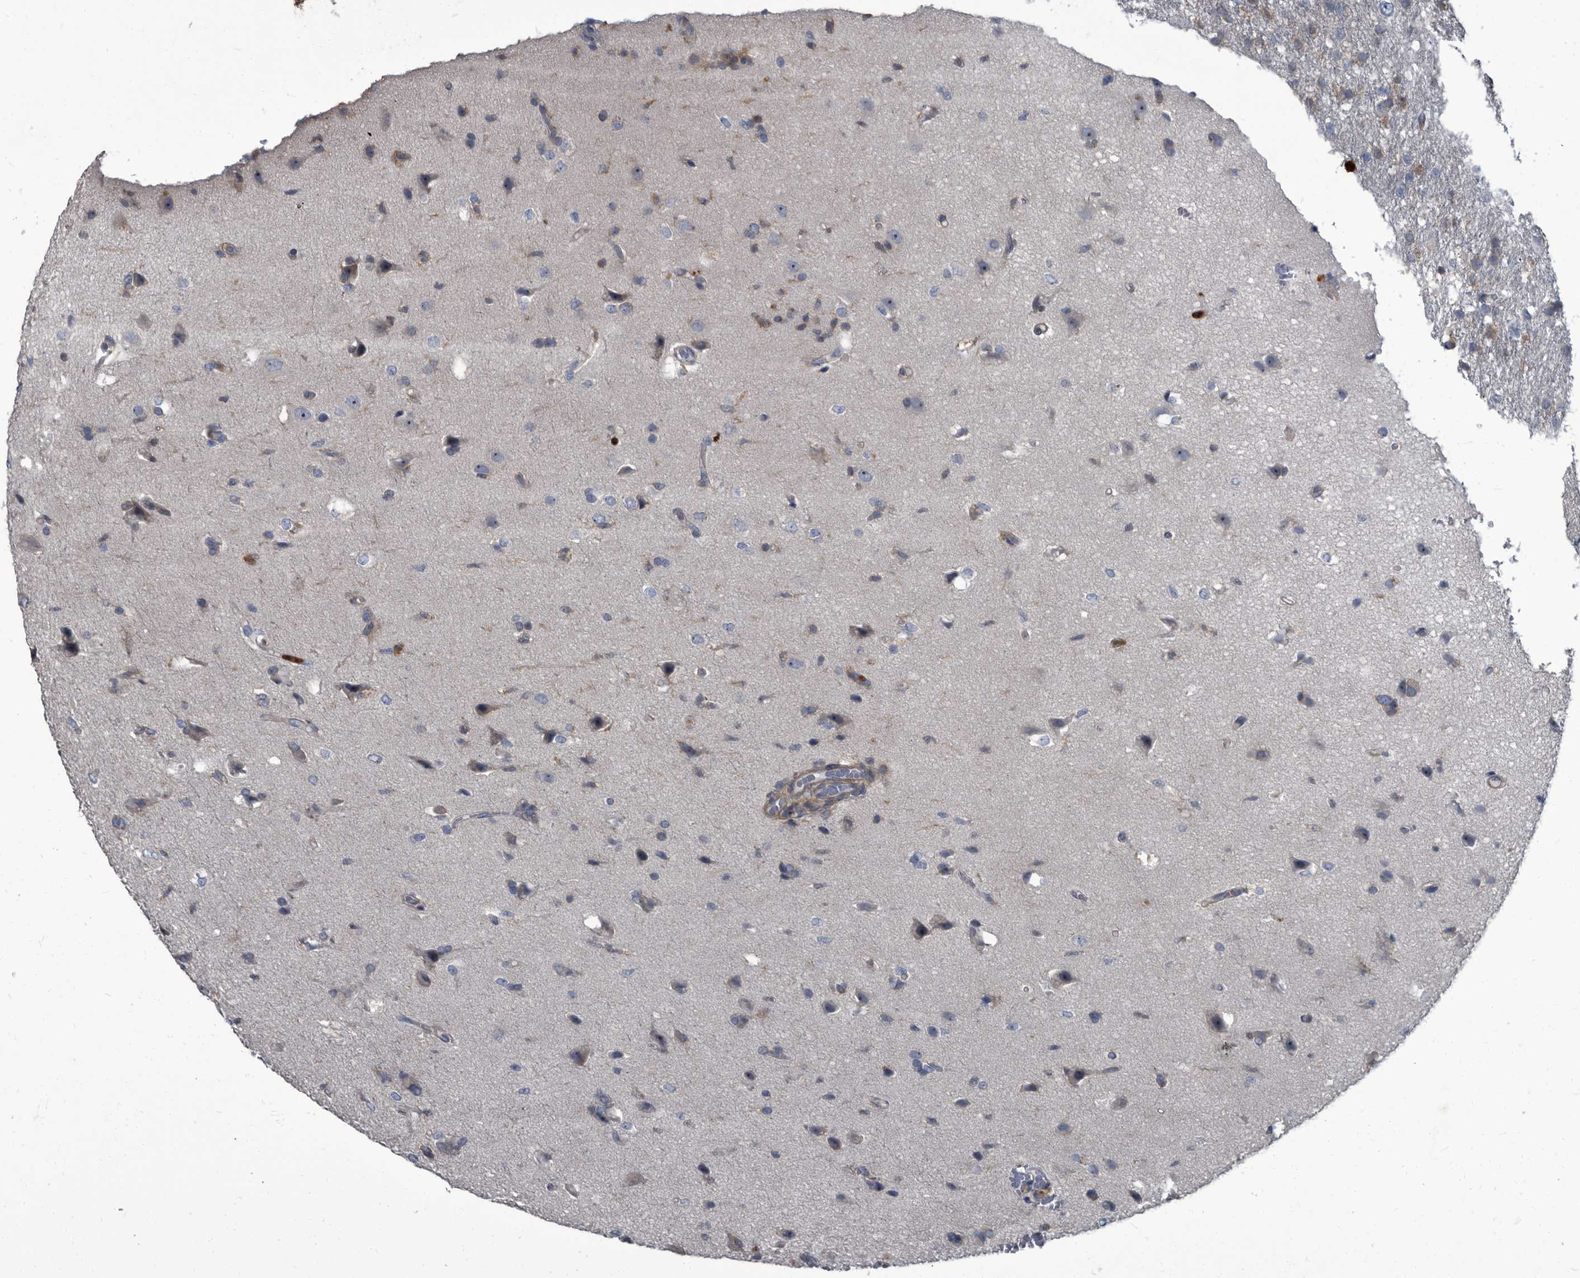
{"staining": {"intensity": "weak", "quantity": "<25%", "location": "cytoplasmic/membranous"}, "tissue": "glioma", "cell_type": "Tumor cells", "image_type": "cancer", "snomed": [{"axis": "morphology", "description": "Glioma, malignant, High grade"}, {"axis": "topography", "description": "Brain"}], "caption": "The image reveals no staining of tumor cells in malignant high-grade glioma.", "gene": "CDV3", "patient": {"sex": "female", "age": 57}}